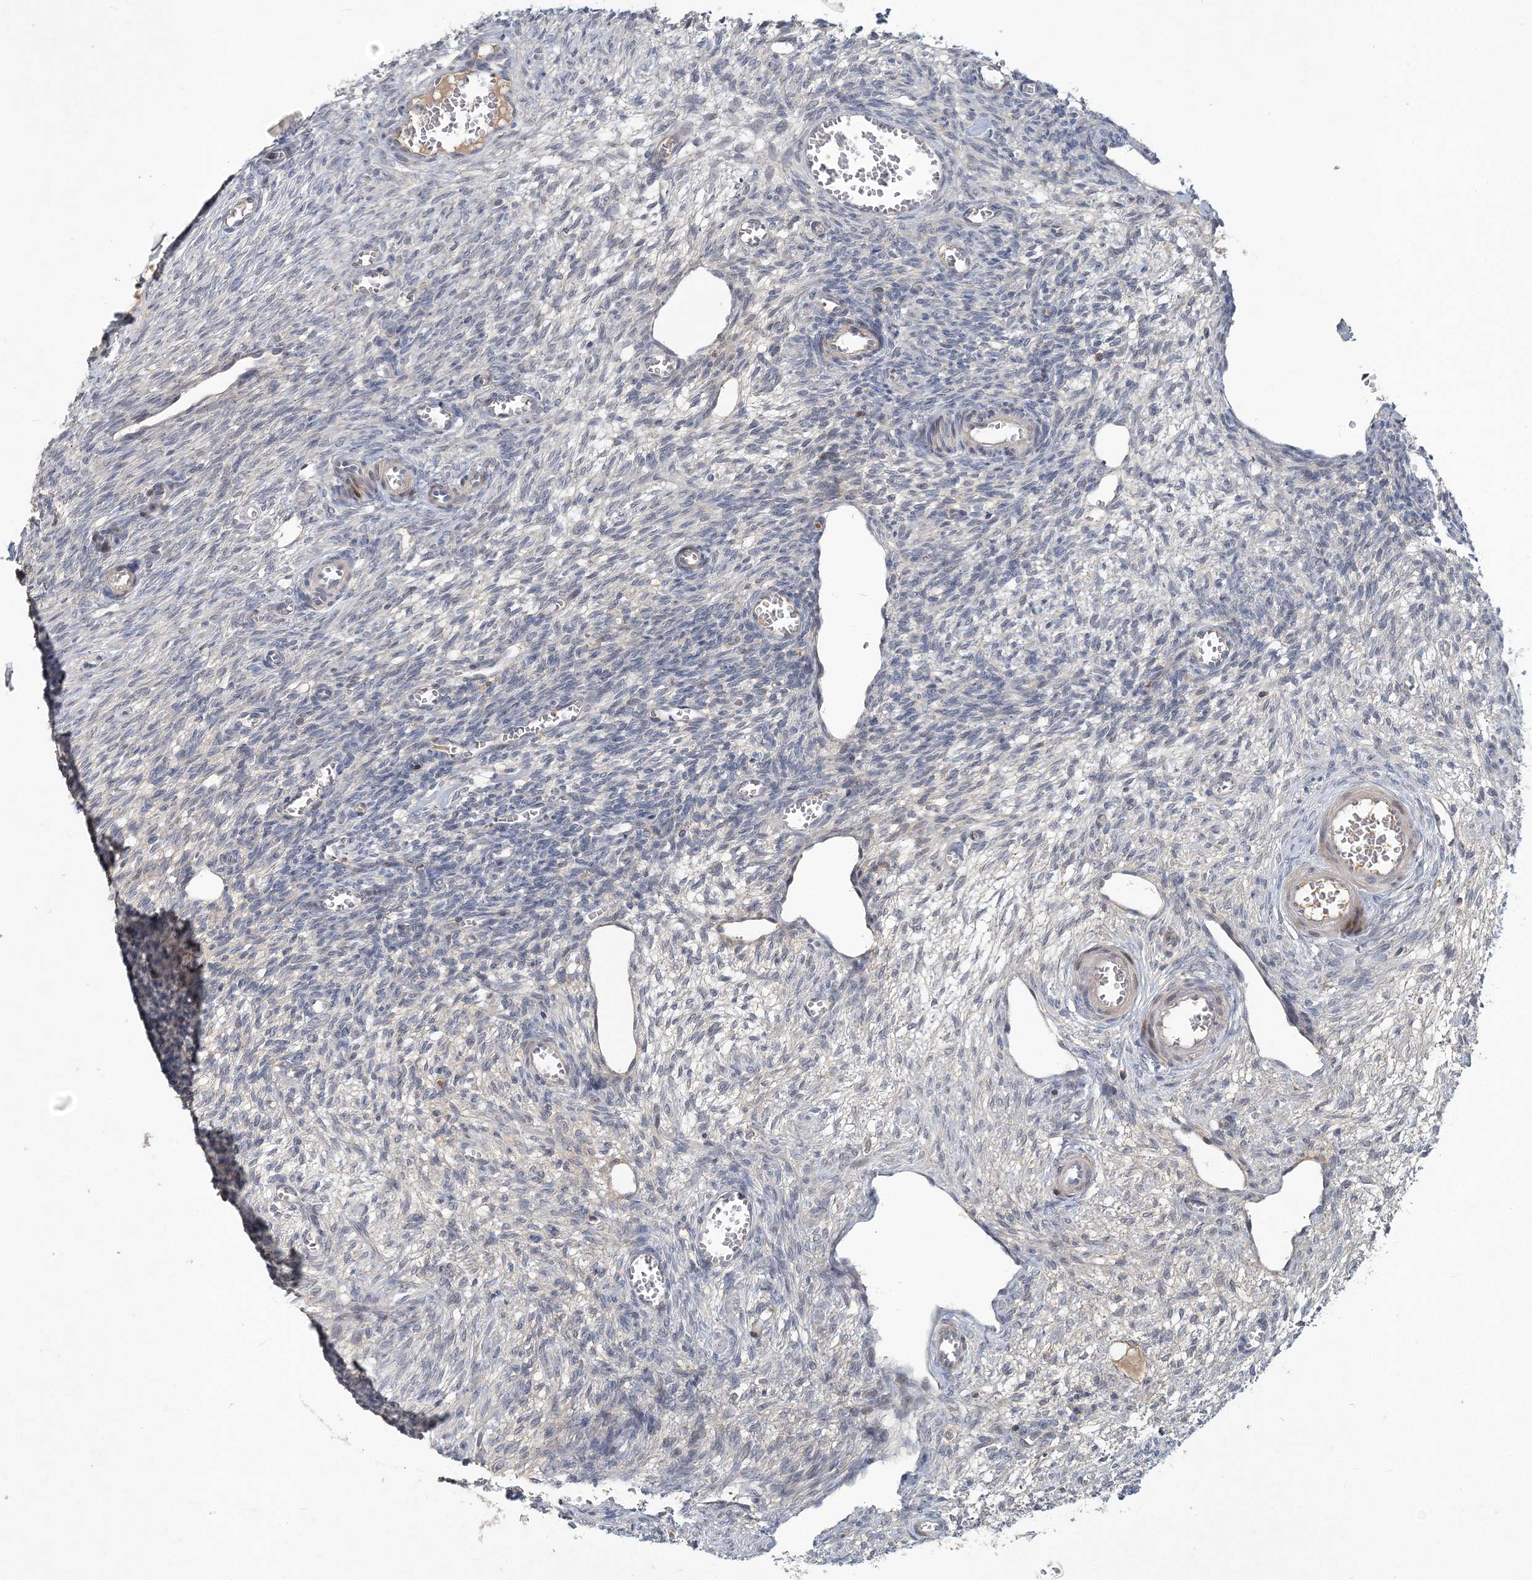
{"staining": {"intensity": "negative", "quantity": "none", "location": "none"}, "tissue": "ovary", "cell_type": "Ovarian stroma cells", "image_type": "normal", "snomed": [{"axis": "morphology", "description": "Normal tissue, NOS"}, {"axis": "topography", "description": "Ovary"}], "caption": "Ovarian stroma cells are negative for protein expression in normal human ovary.", "gene": "RNF25", "patient": {"sex": "female", "age": 27}}